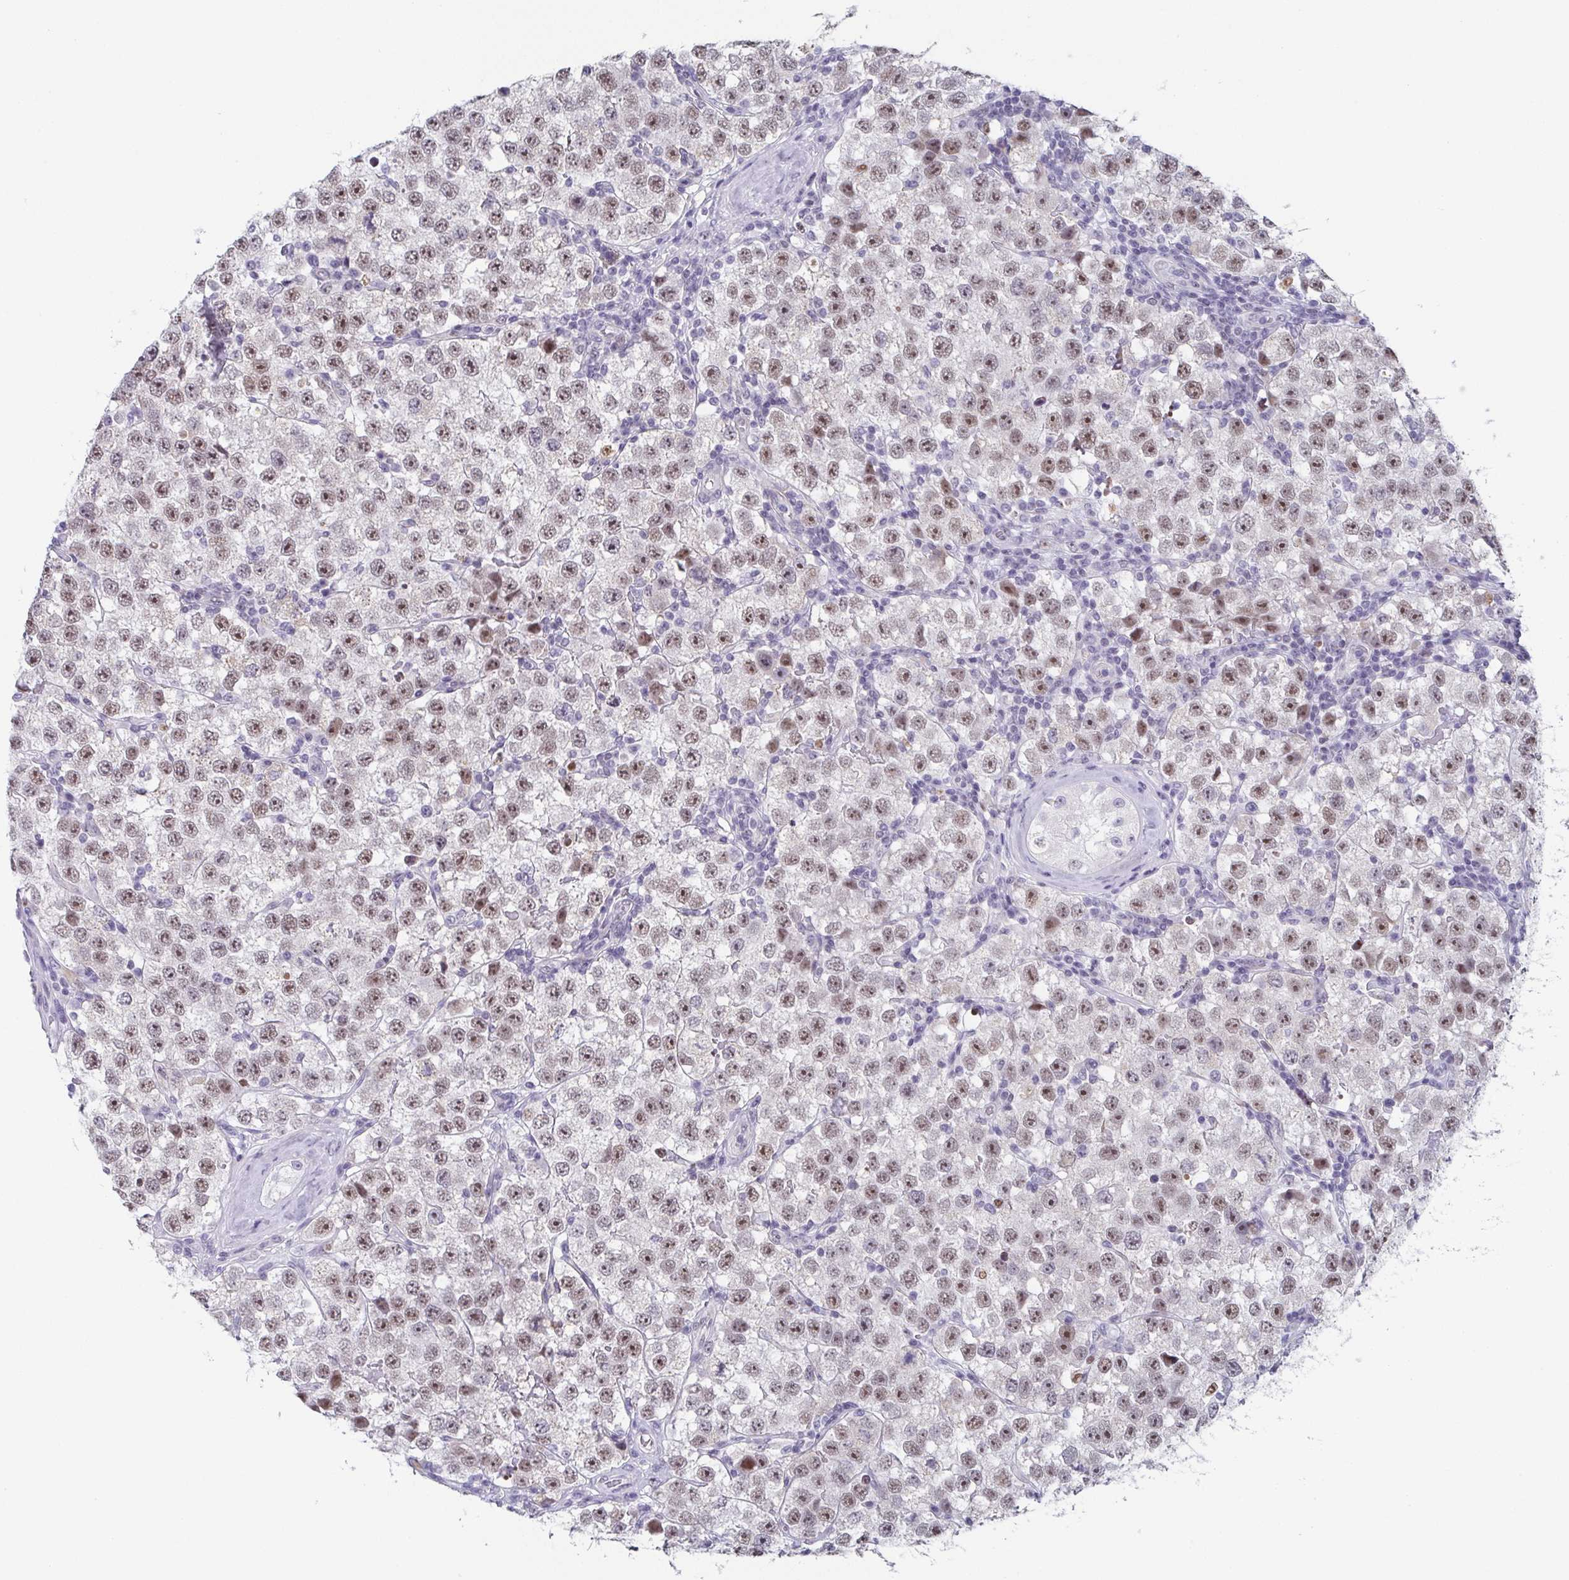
{"staining": {"intensity": "moderate", "quantity": ">75%", "location": "nuclear"}, "tissue": "testis cancer", "cell_type": "Tumor cells", "image_type": "cancer", "snomed": [{"axis": "morphology", "description": "Seminoma, NOS"}, {"axis": "topography", "description": "Testis"}], "caption": "Approximately >75% of tumor cells in seminoma (testis) display moderate nuclear protein expression as visualized by brown immunohistochemical staining.", "gene": "EXOSC7", "patient": {"sex": "male", "age": 34}}